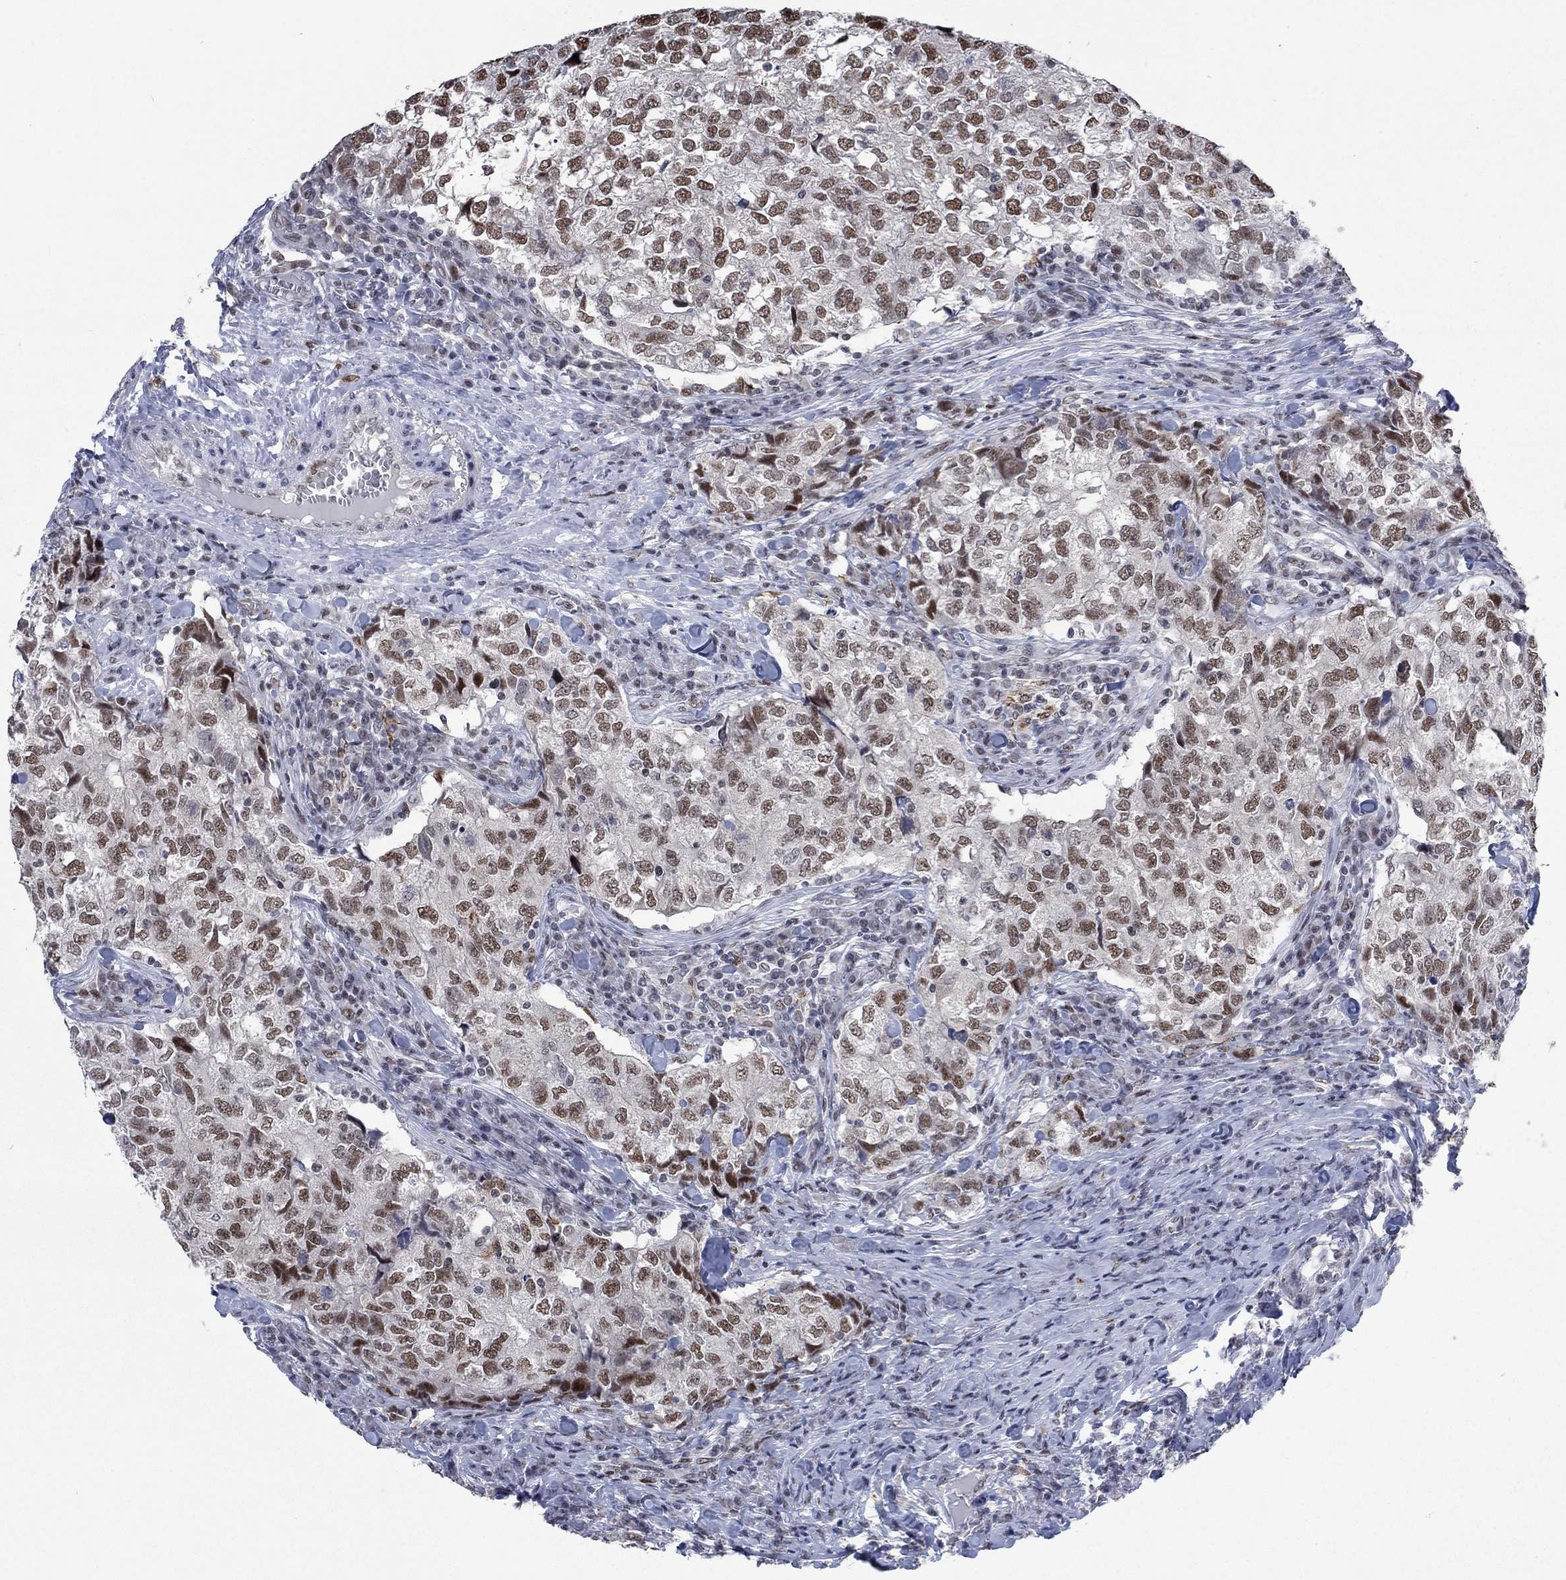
{"staining": {"intensity": "moderate", "quantity": ">75%", "location": "nuclear"}, "tissue": "breast cancer", "cell_type": "Tumor cells", "image_type": "cancer", "snomed": [{"axis": "morphology", "description": "Duct carcinoma"}, {"axis": "topography", "description": "Breast"}], "caption": "Human breast cancer stained for a protein (brown) demonstrates moderate nuclear positive staining in about >75% of tumor cells.", "gene": "HCFC1", "patient": {"sex": "female", "age": 30}}